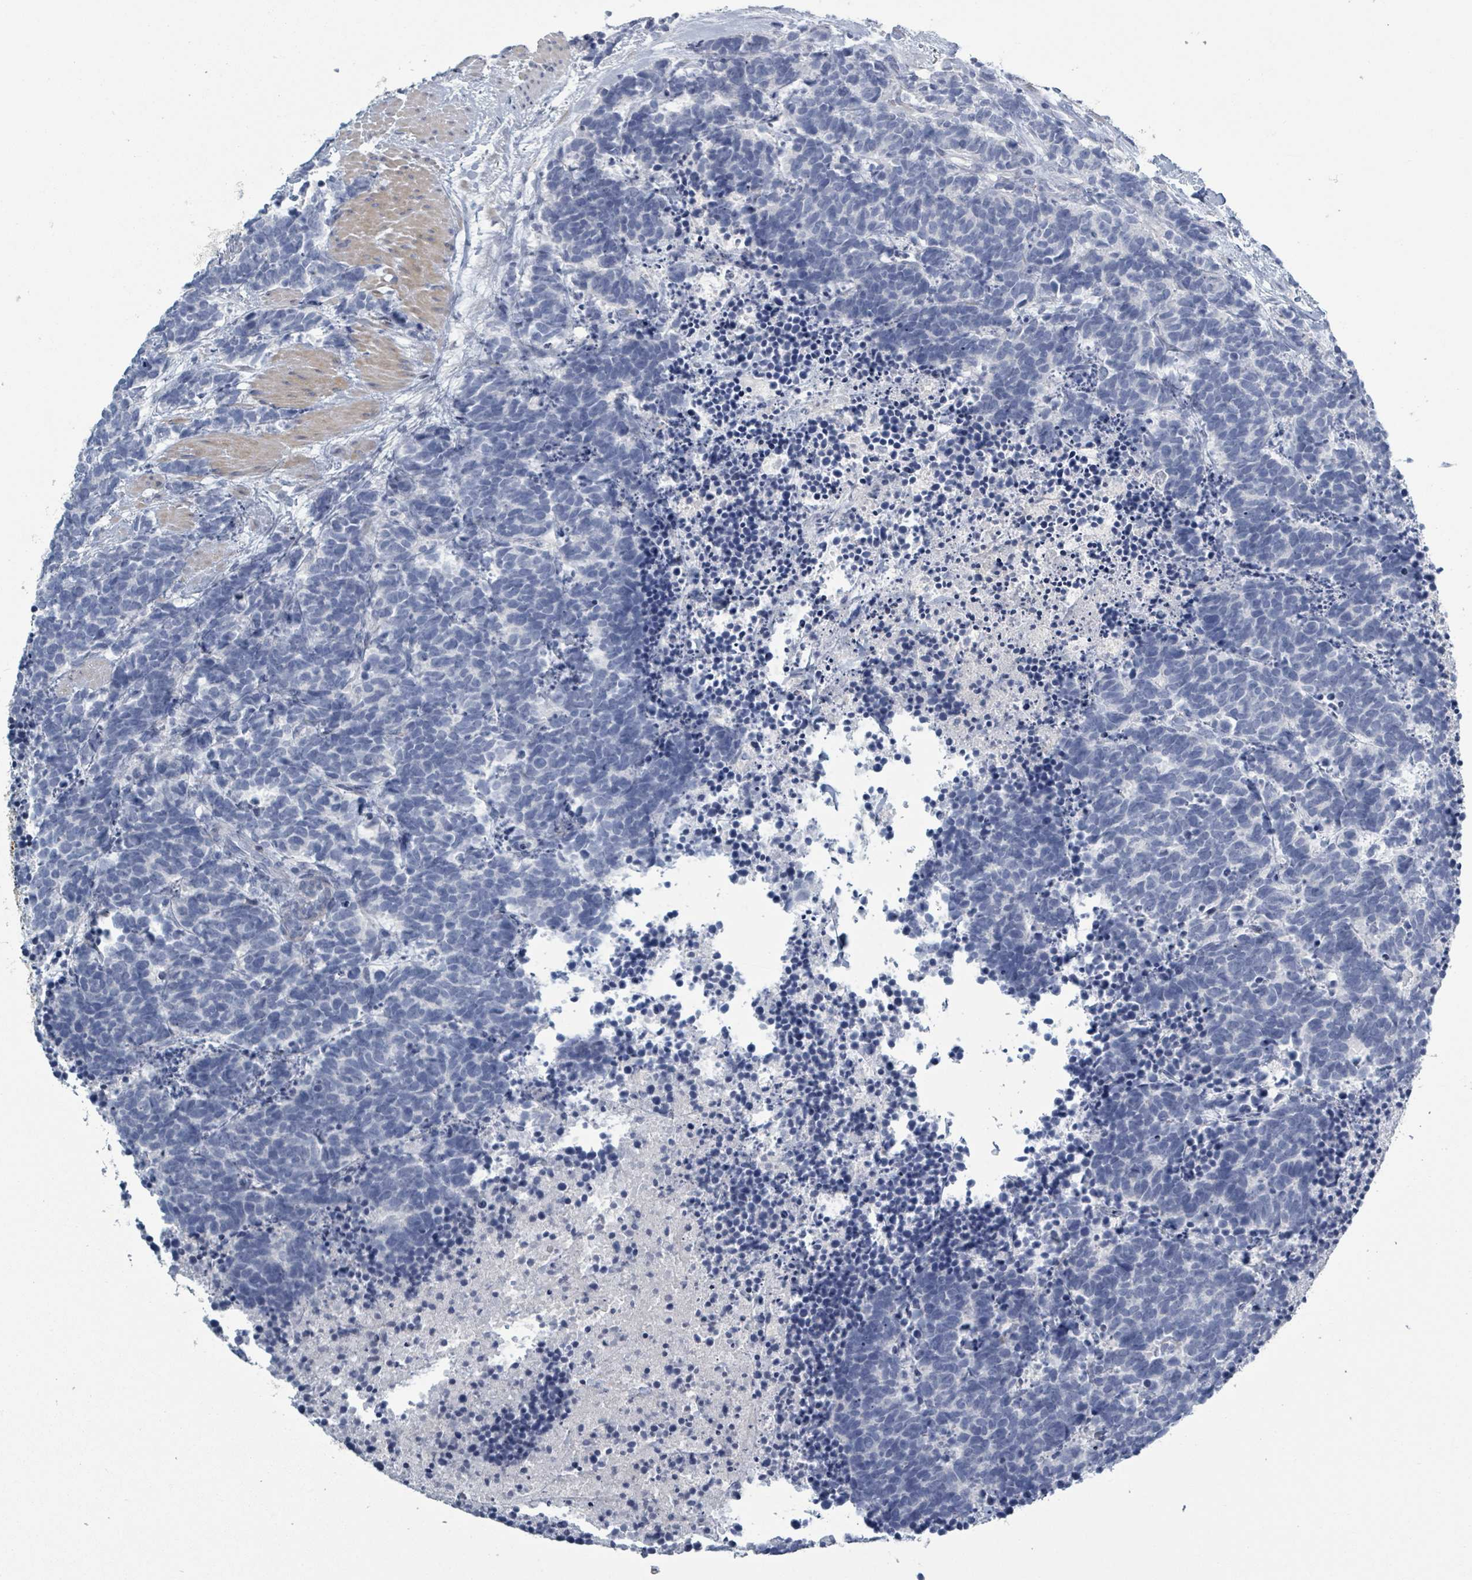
{"staining": {"intensity": "negative", "quantity": "none", "location": "none"}, "tissue": "carcinoid", "cell_type": "Tumor cells", "image_type": "cancer", "snomed": [{"axis": "morphology", "description": "Carcinoma, NOS"}, {"axis": "morphology", "description": "Carcinoid, malignant, NOS"}, {"axis": "topography", "description": "Prostate"}], "caption": "Tumor cells are negative for protein expression in human carcinoid.", "gene": "RAB33B", "patient": {"sex": "male", "age": 57}}